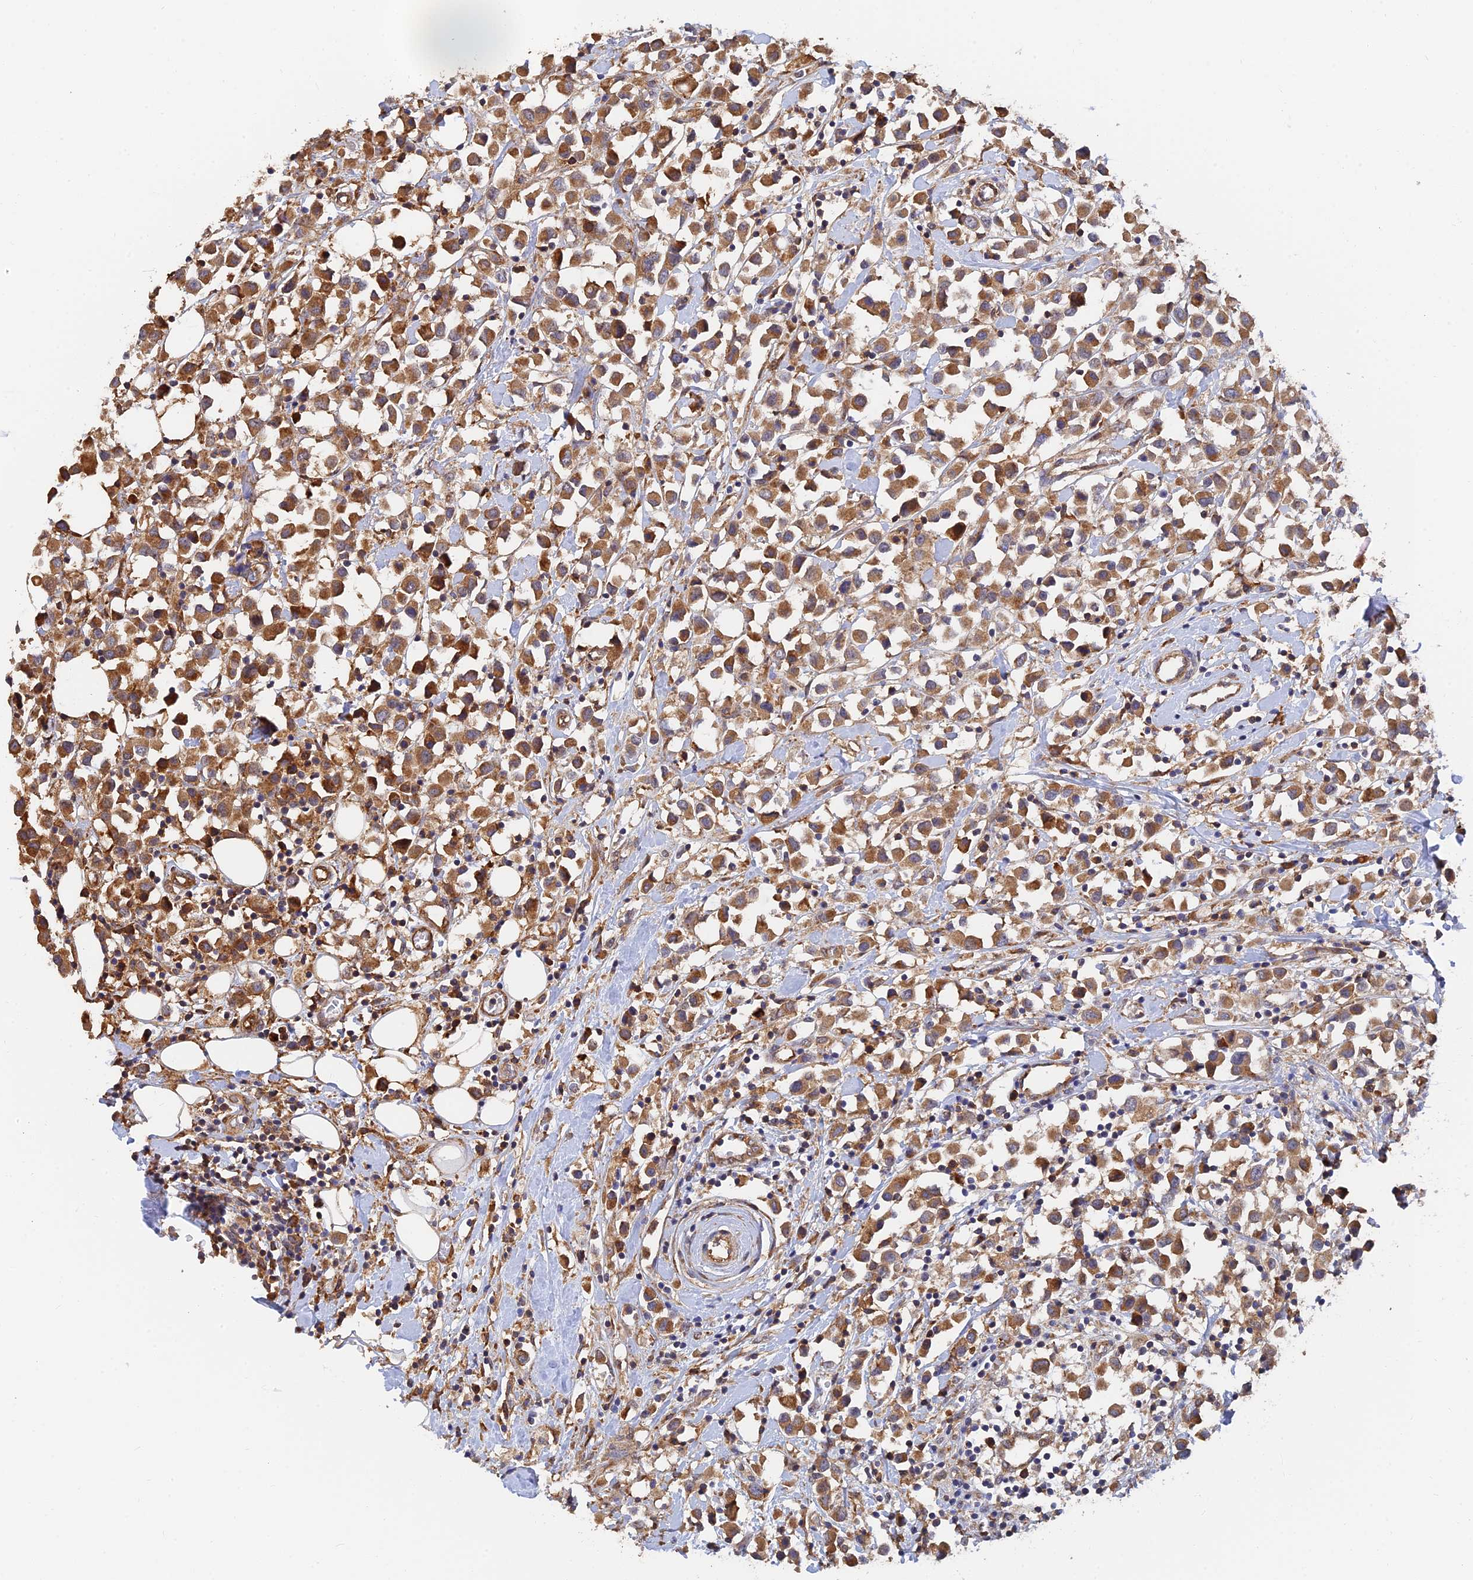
{"staining": {"intensity": "moderate", "quantity": ">75%", "location": "cytoplasmic/membranous"}, "tissue": "breast cancer", "cell_type": "Tumor cells", "image_type": "cancer", "snomed": [{"axis": "morphology", "description": "Duct carcinoma"}, {"axis": "topography", "description": "Breast"}], "caption": "This image shows IHC staining of infiltrating ductal carcinoma (breast), with medium moderate cytoplasmic/membranous staining in about >75% of tumor cells.", "gene": "WBP11", "patient": {"sex": "female", "age": 61}}